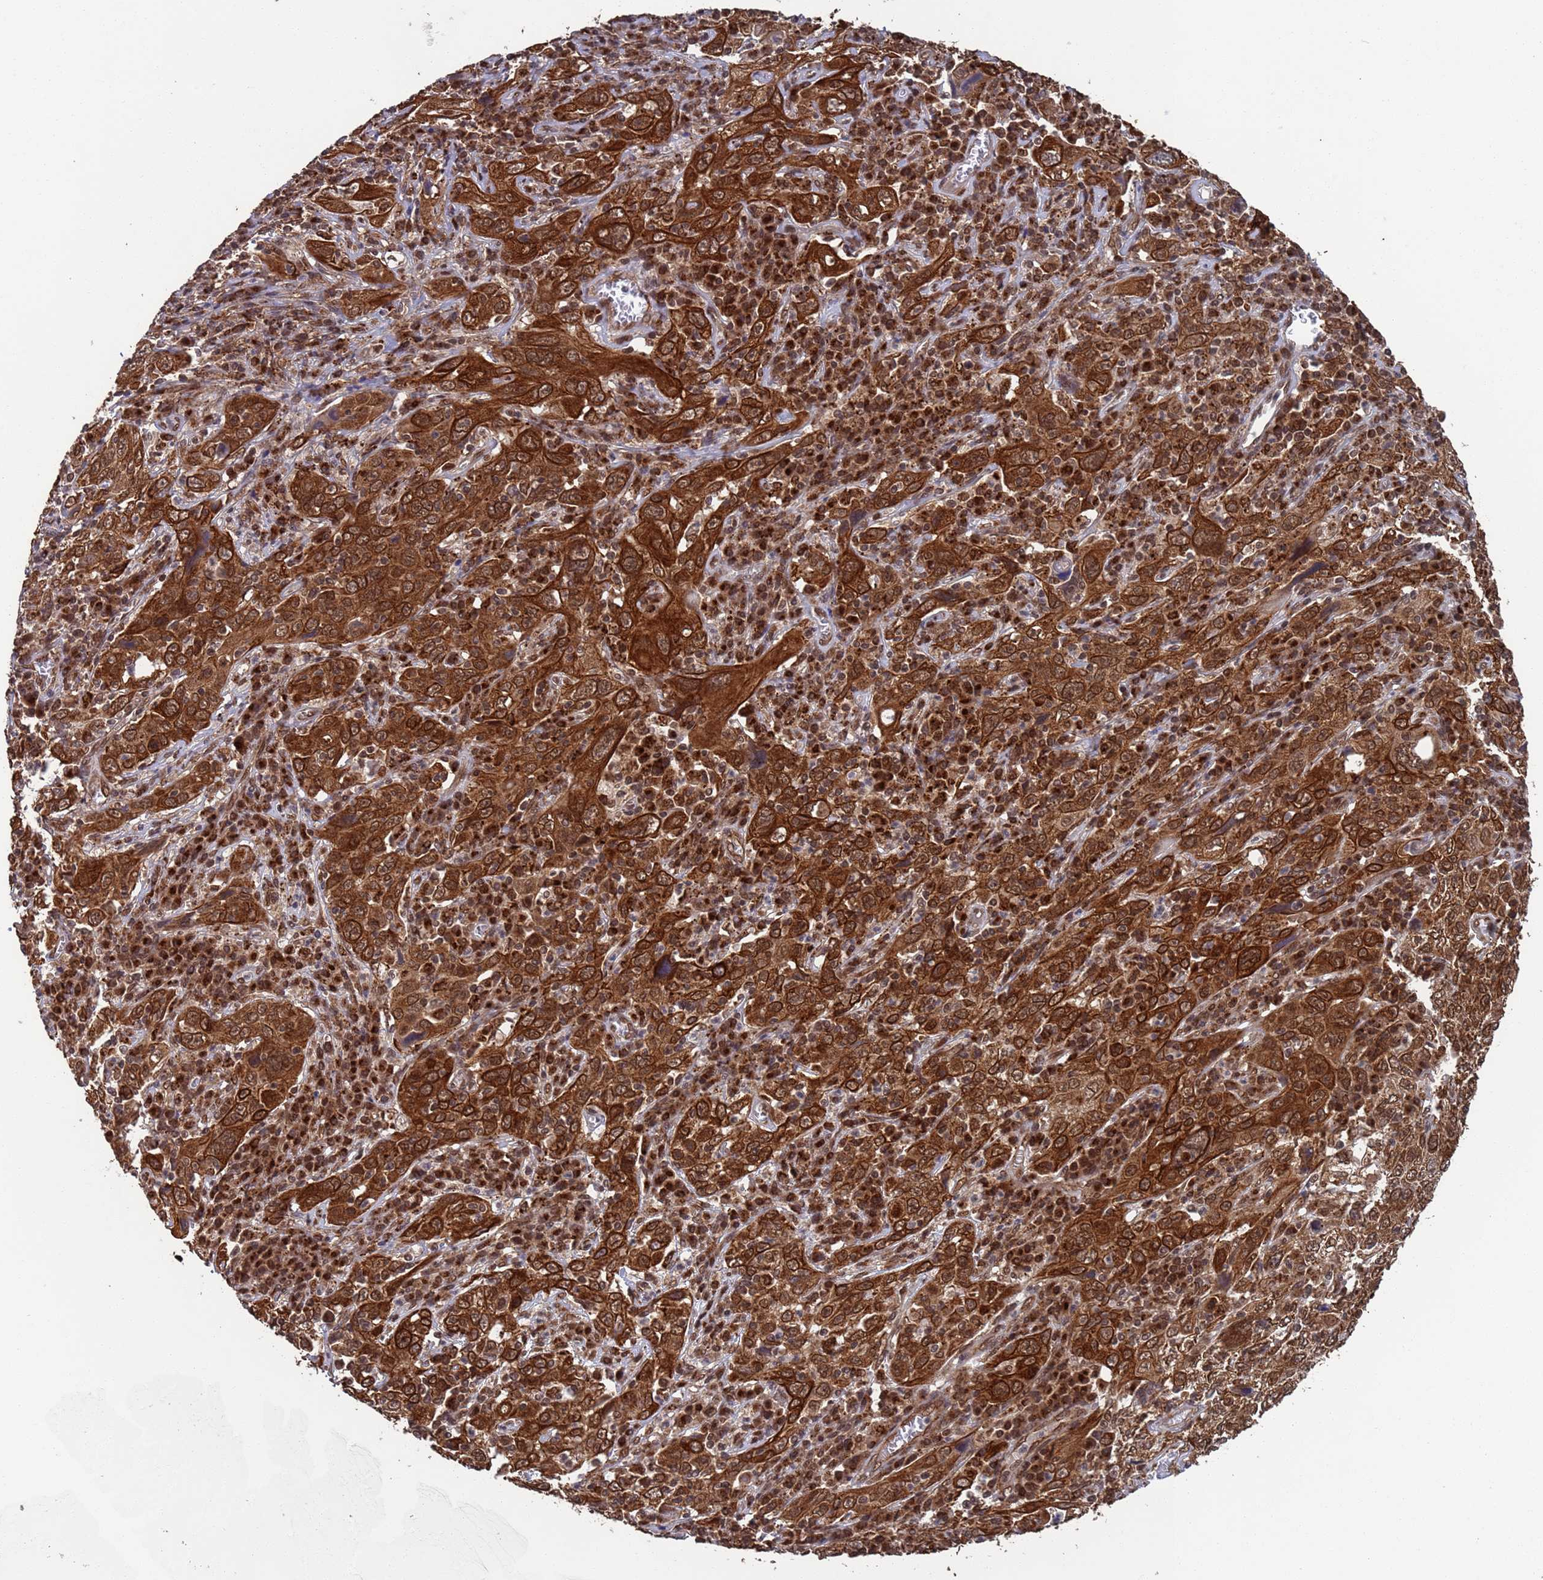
{"staining": {"intensity": "strong", "quantity": ">75%", "location": "cytoplasmic/membranous"}, "tissue": "cervical cancer", "cell_type": "Tumor cells", "image_type": "cancer", "snomed": [{"axis": "morphology", "description": "Squamous cell carcinoma, NOS"}, {"axis": "topography", "description": "Cervix"}], "caption": "Human cervical cancer (squamous cell carcinoma) stained with a brown dye displays strong cytoplasmic/membranous positive positivity in approximately >75% of tumor cells.", "gene": "FUBP3", "patient": {"sex": "female", "age": 46}}